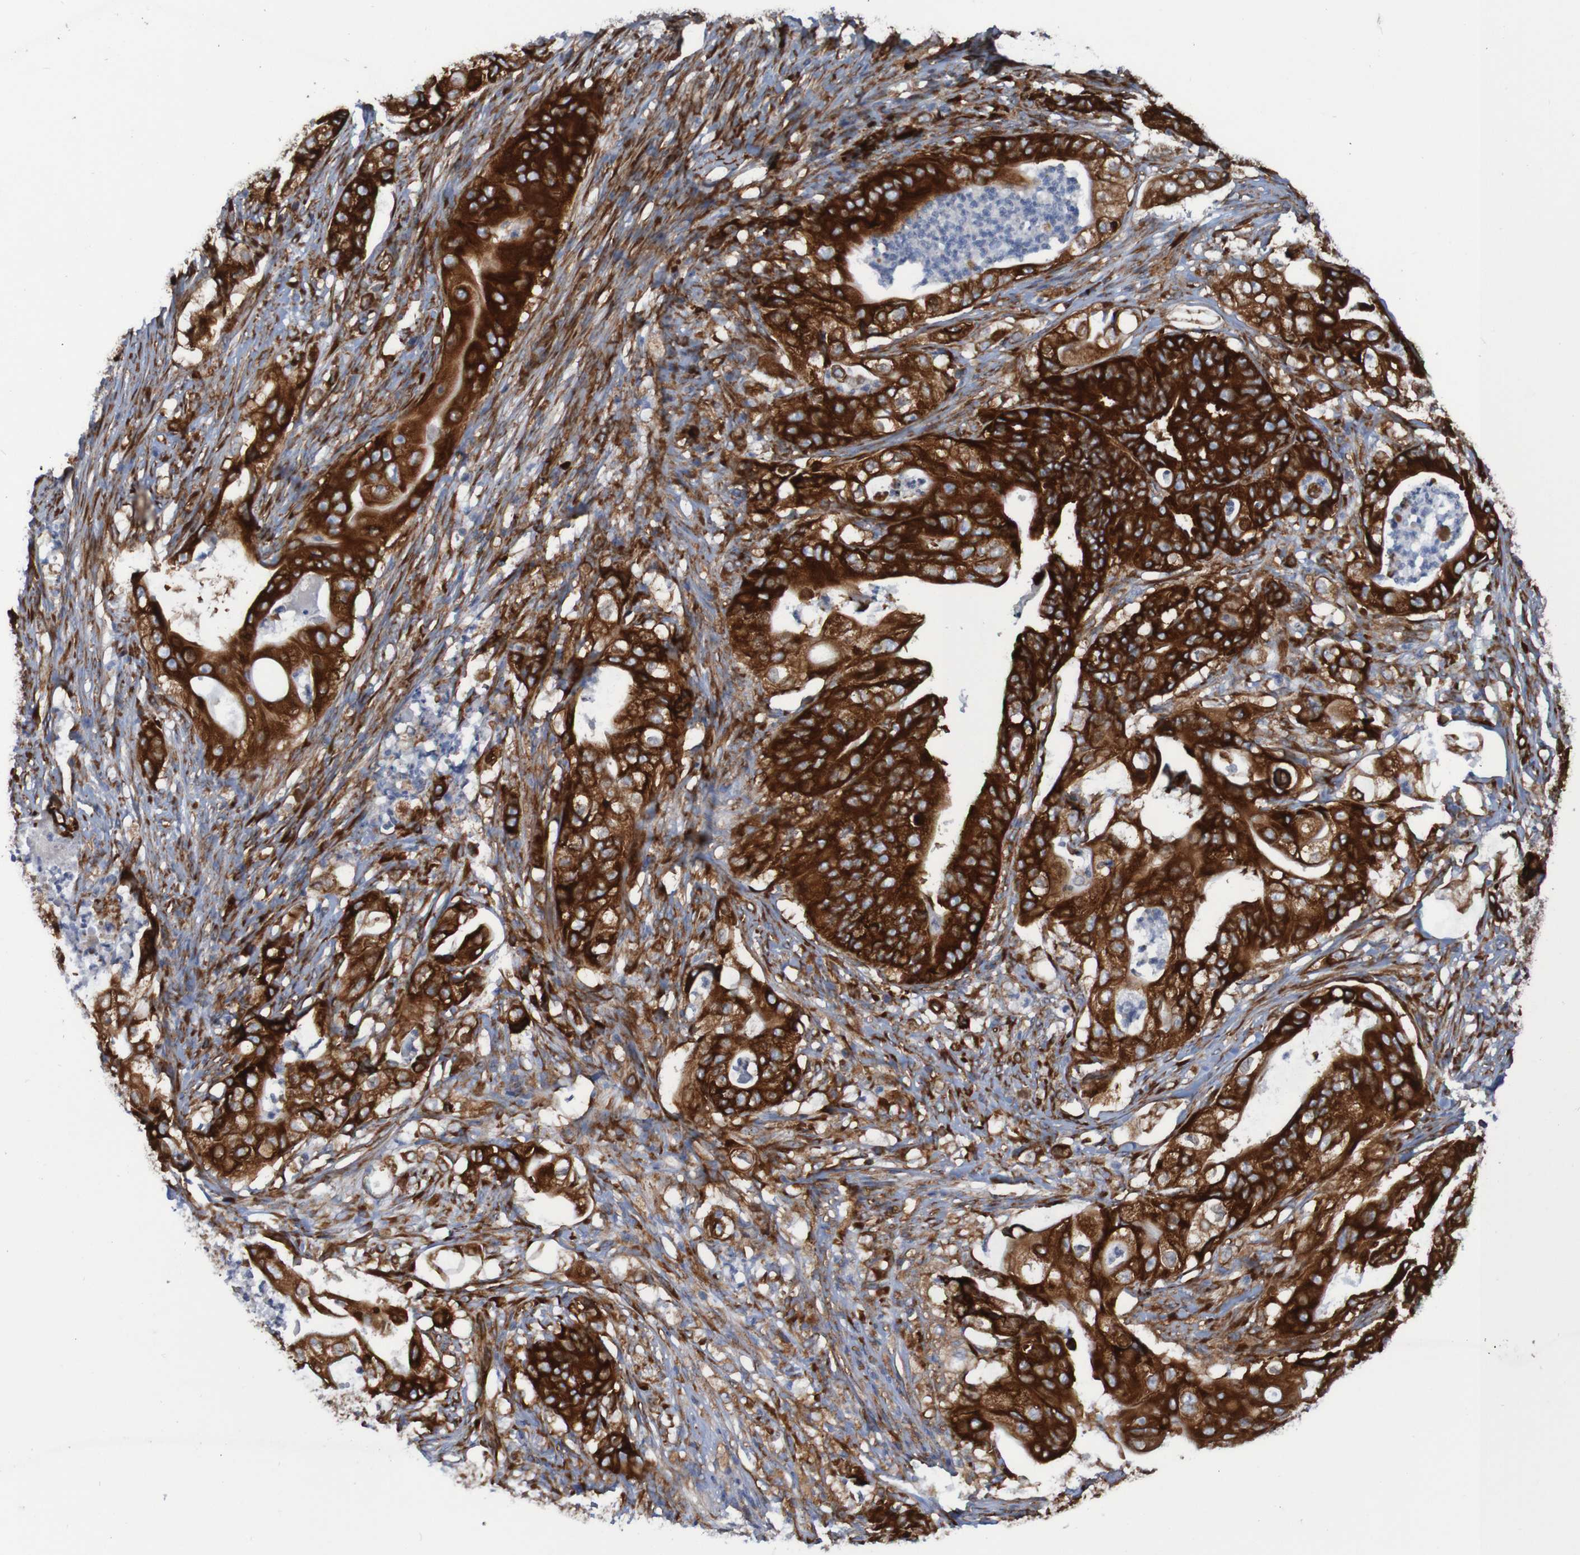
{"staining": {"intensity": "strong", "quantity": ">75%", "location": "cytoplasmic/membranous"}, "tissue": "stomach cancer", "cell_type": "Tumor cells", "image_type": "cancer", "snomed": [{"axis": "morphology", "description": "Adenocarcinoma, NOS"}, {"axis": "topography", "description": "Stomach"}], "caption": "Immunohistochemistry (IHC) (DAB (3,3'-diaminobenzidine)) staining of stomach cancer exhibits strong cytoplasmic/membranous protein positivity in approximately >75% of tumor cells.", "gene": "RPL10", "patient": {"sex": "female", "age": 73}}